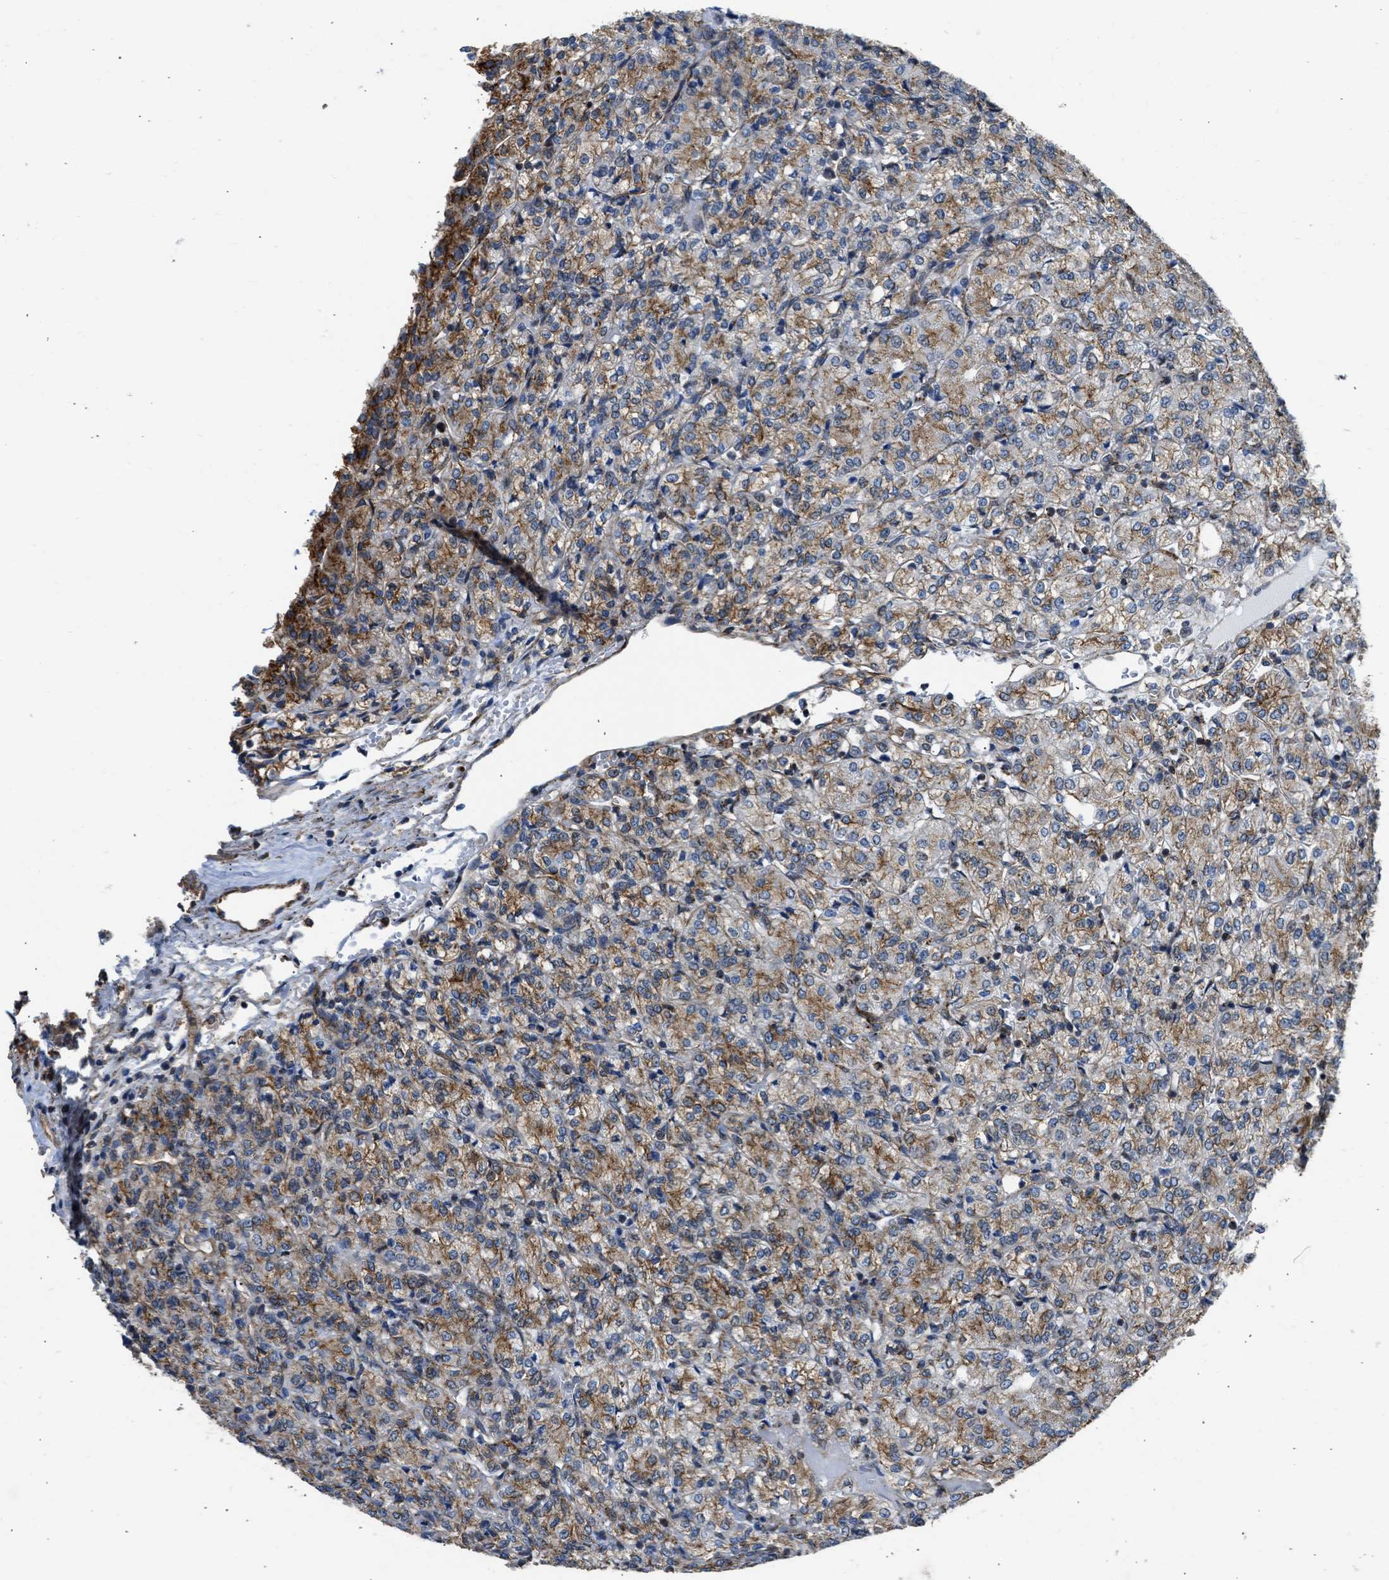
{"staining": {"intensity": "moderate", "quantity": "25%-75%", "location": "cytoplasmic/membranous"}, "tissue": "renal cancer", "cell_type": "Tumor cells", "image_type": "cancer", "snomed": [{"axis": "morphology", "description": "Adenocarcinoma, NOS"}, {"axis": "topography", "description": "Kidney"}], "caption": "Renal cancer stained for a protein displays moderate cytoplasmic/membranous positivity in tumor cells.", "gene": "SEPTIN2", "patient": {"sex": "male", "age": 77}}